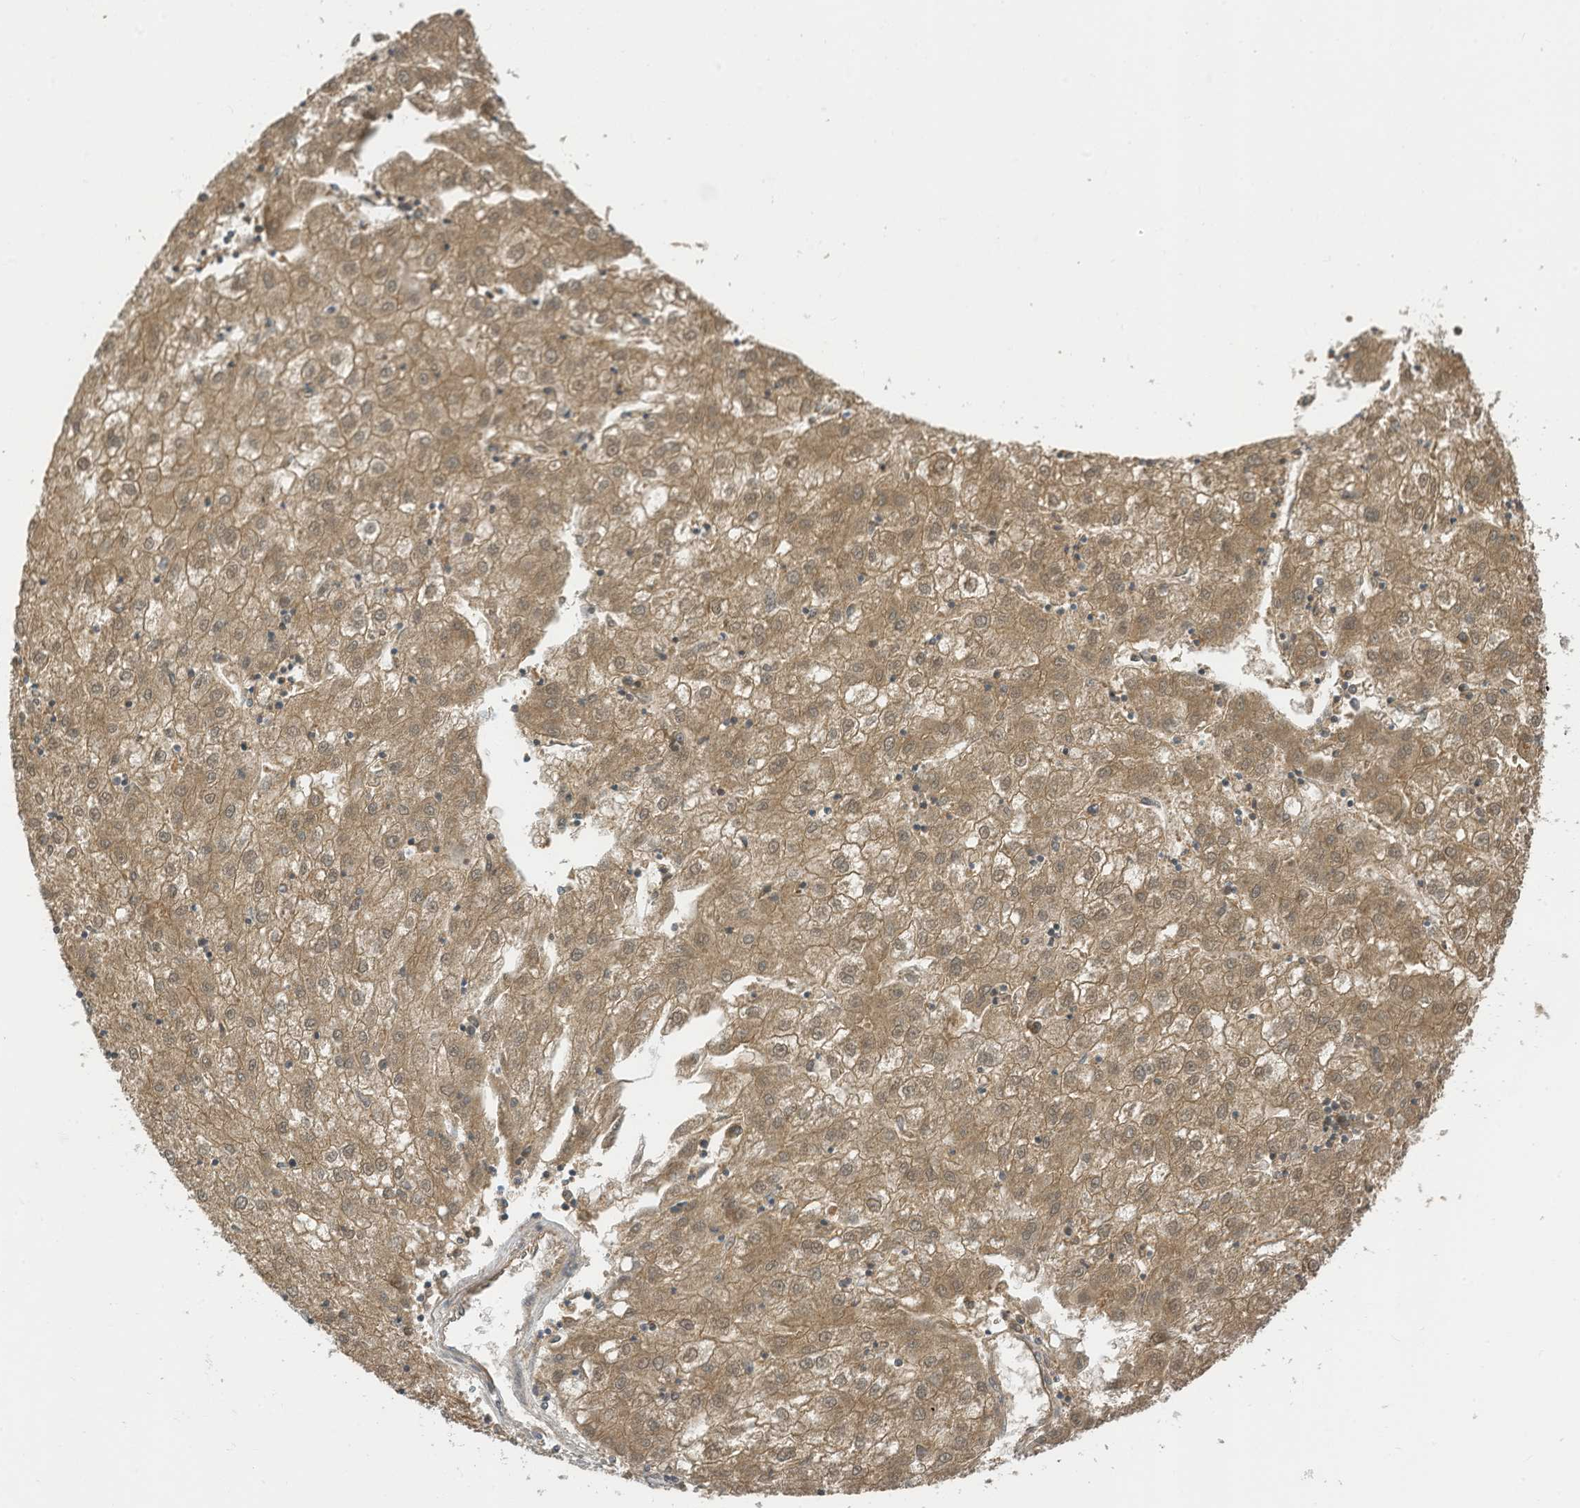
{"staining": {"intensity": "moderate", "quantity": ">75%", "location": "cytoplasmic/membranous"}, "tissue": "liver cancer", "cell_type": "Tumor cells", "image_type": "cancer", "snomed": [{"axis": "morphology", "description": "Carcinoma, Hepatocellular, NOS"}, {"axis": "topography", "description": "Liver"}], "caption": "Protein staining of liver hepatocellular carcinoma tissue demonstrates moderate cytoplasmic/membranous expression in approximately >75% of tumor cells. Nuclei are stained in blue.", "gene": "SLFN14", "patient": {"sex": "male", "age": 72}}